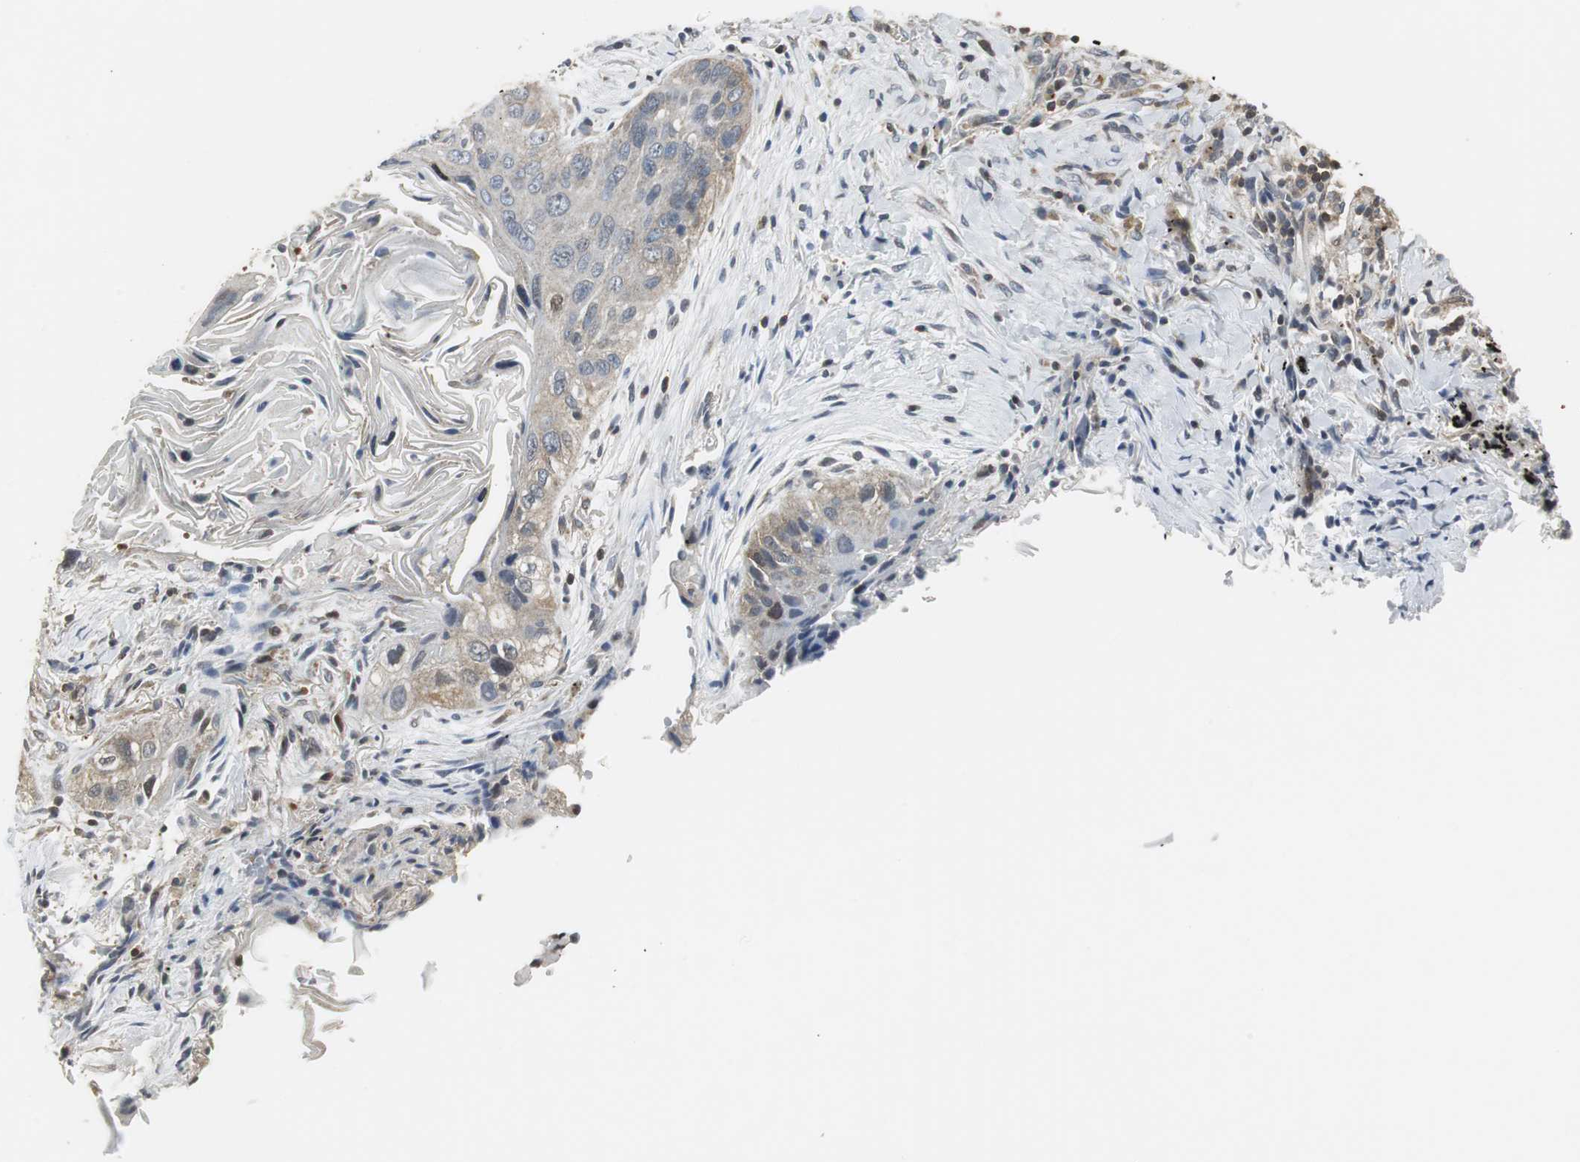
{"staining": {"intensity": "weak", "quantity": ">75%", "location": "cytoplasmic/membranous"}, "tissue": "lung cancer", "cell_type": "Tumor cells", "image_type": "cancer", "snomed": [{"axis": "morphology", "description": "Squamous cell carcinoma, NOS"}, {"axis": "topography", "description": "Lung"}], "caption": "Protein staining by IHC demonstrates weak cytoplasmic/membranous expression in approximately >75% of tumor cells in lung squamous cell carcinoma.", "gene": "CCT5", "patient": {"sex": "female", "age": 67}}